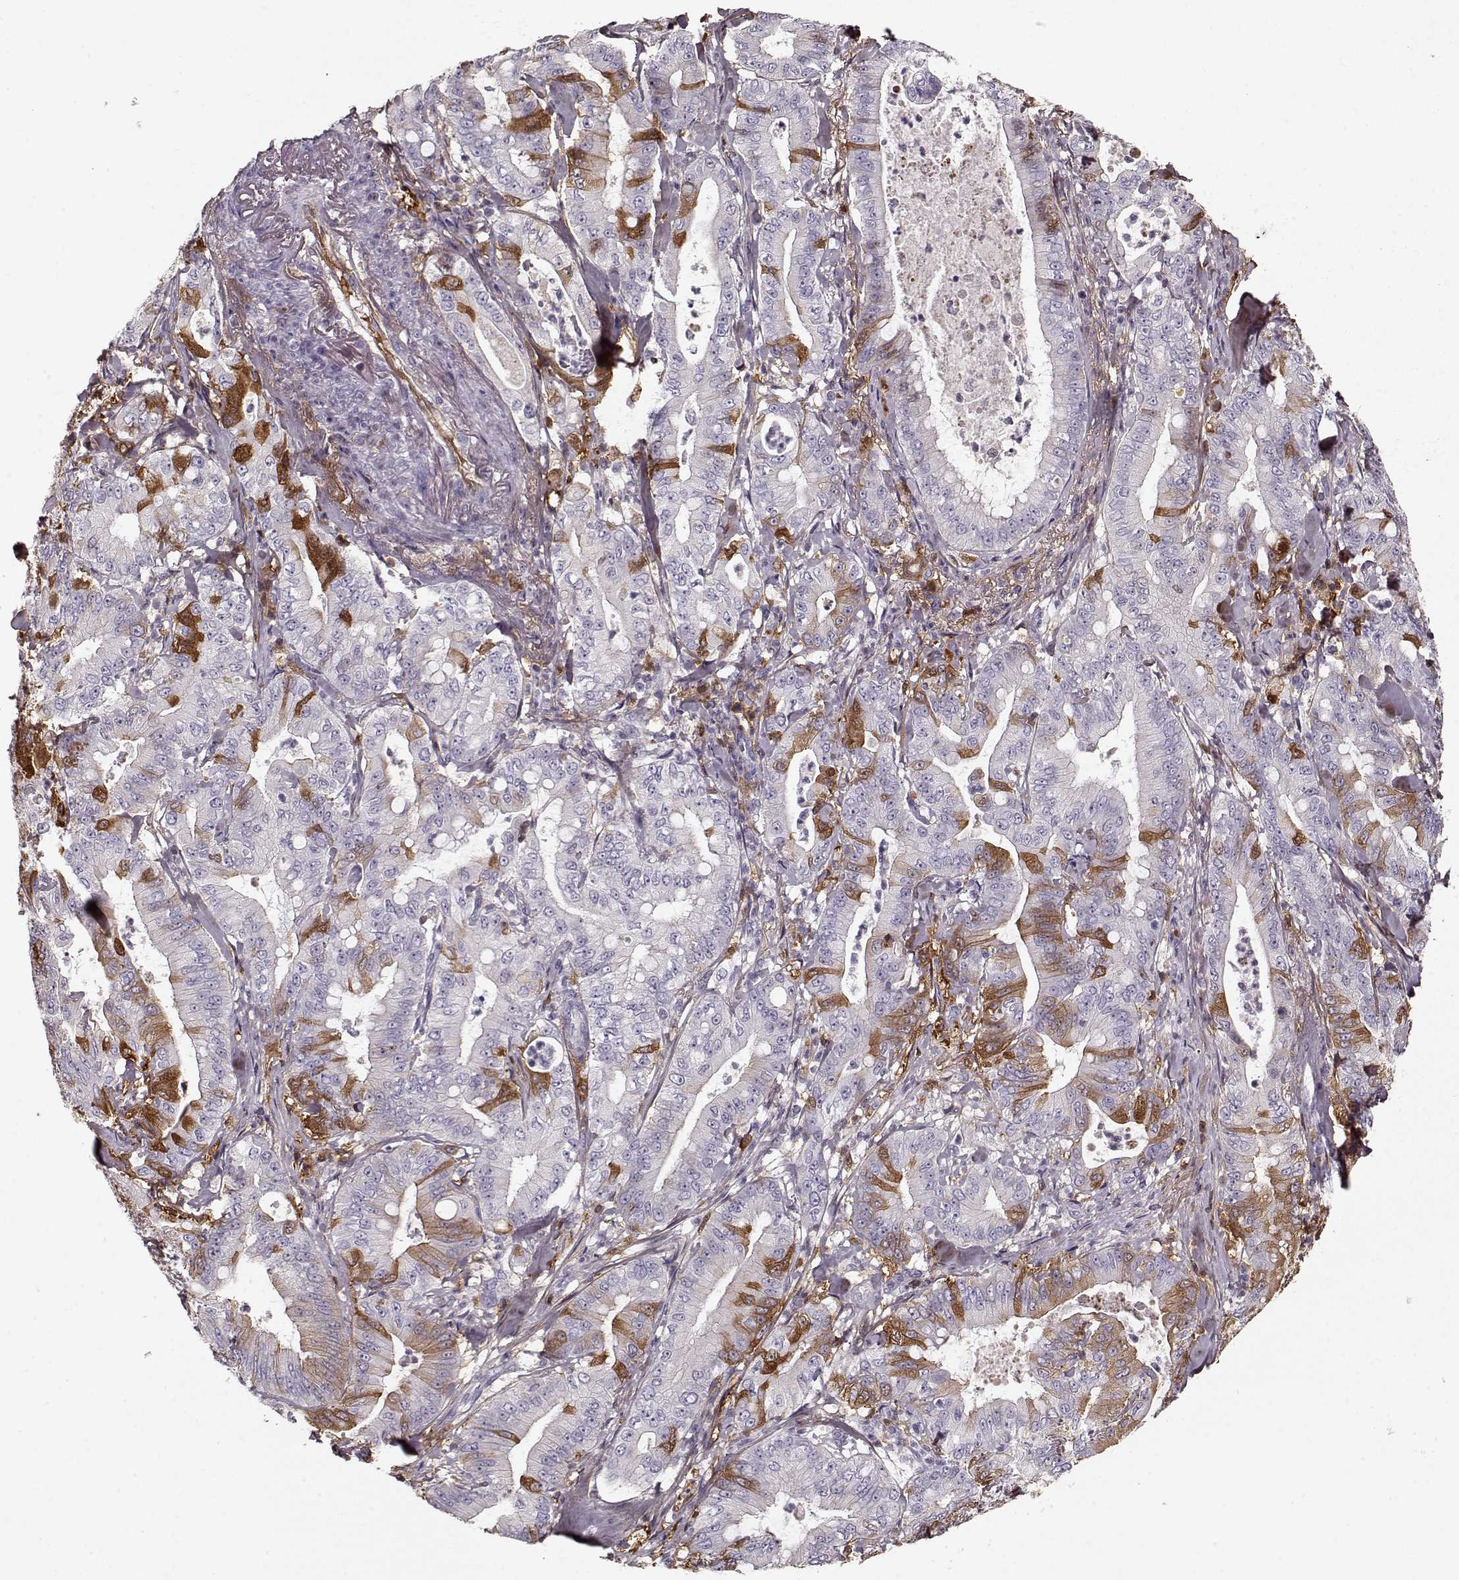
{"staining": {"intensity": "moderate", "quantity": "<25%", "location": "cytoplasmic/membranous"}, "tissue": "pancreatic cancer", "cell_type": "Tumor cells", "image_type": "cancer", "snomed": [{"axis": "morphology", "description": "Adenocarcinoma, NOS"}, {"axis": "topography", "description": "Pancreas"}], "caption": "This image demonstrates pancreatic cancer (adenocarcinoma) stained with immunohistochemistry to label a protein in brown. The cytoplasmic/membranous of tumor cells show moderate positivity for the protein. Nuclei are counter-stained blue.", "gene": "LUM", "patient": {"sex": "male", "age": 71}}